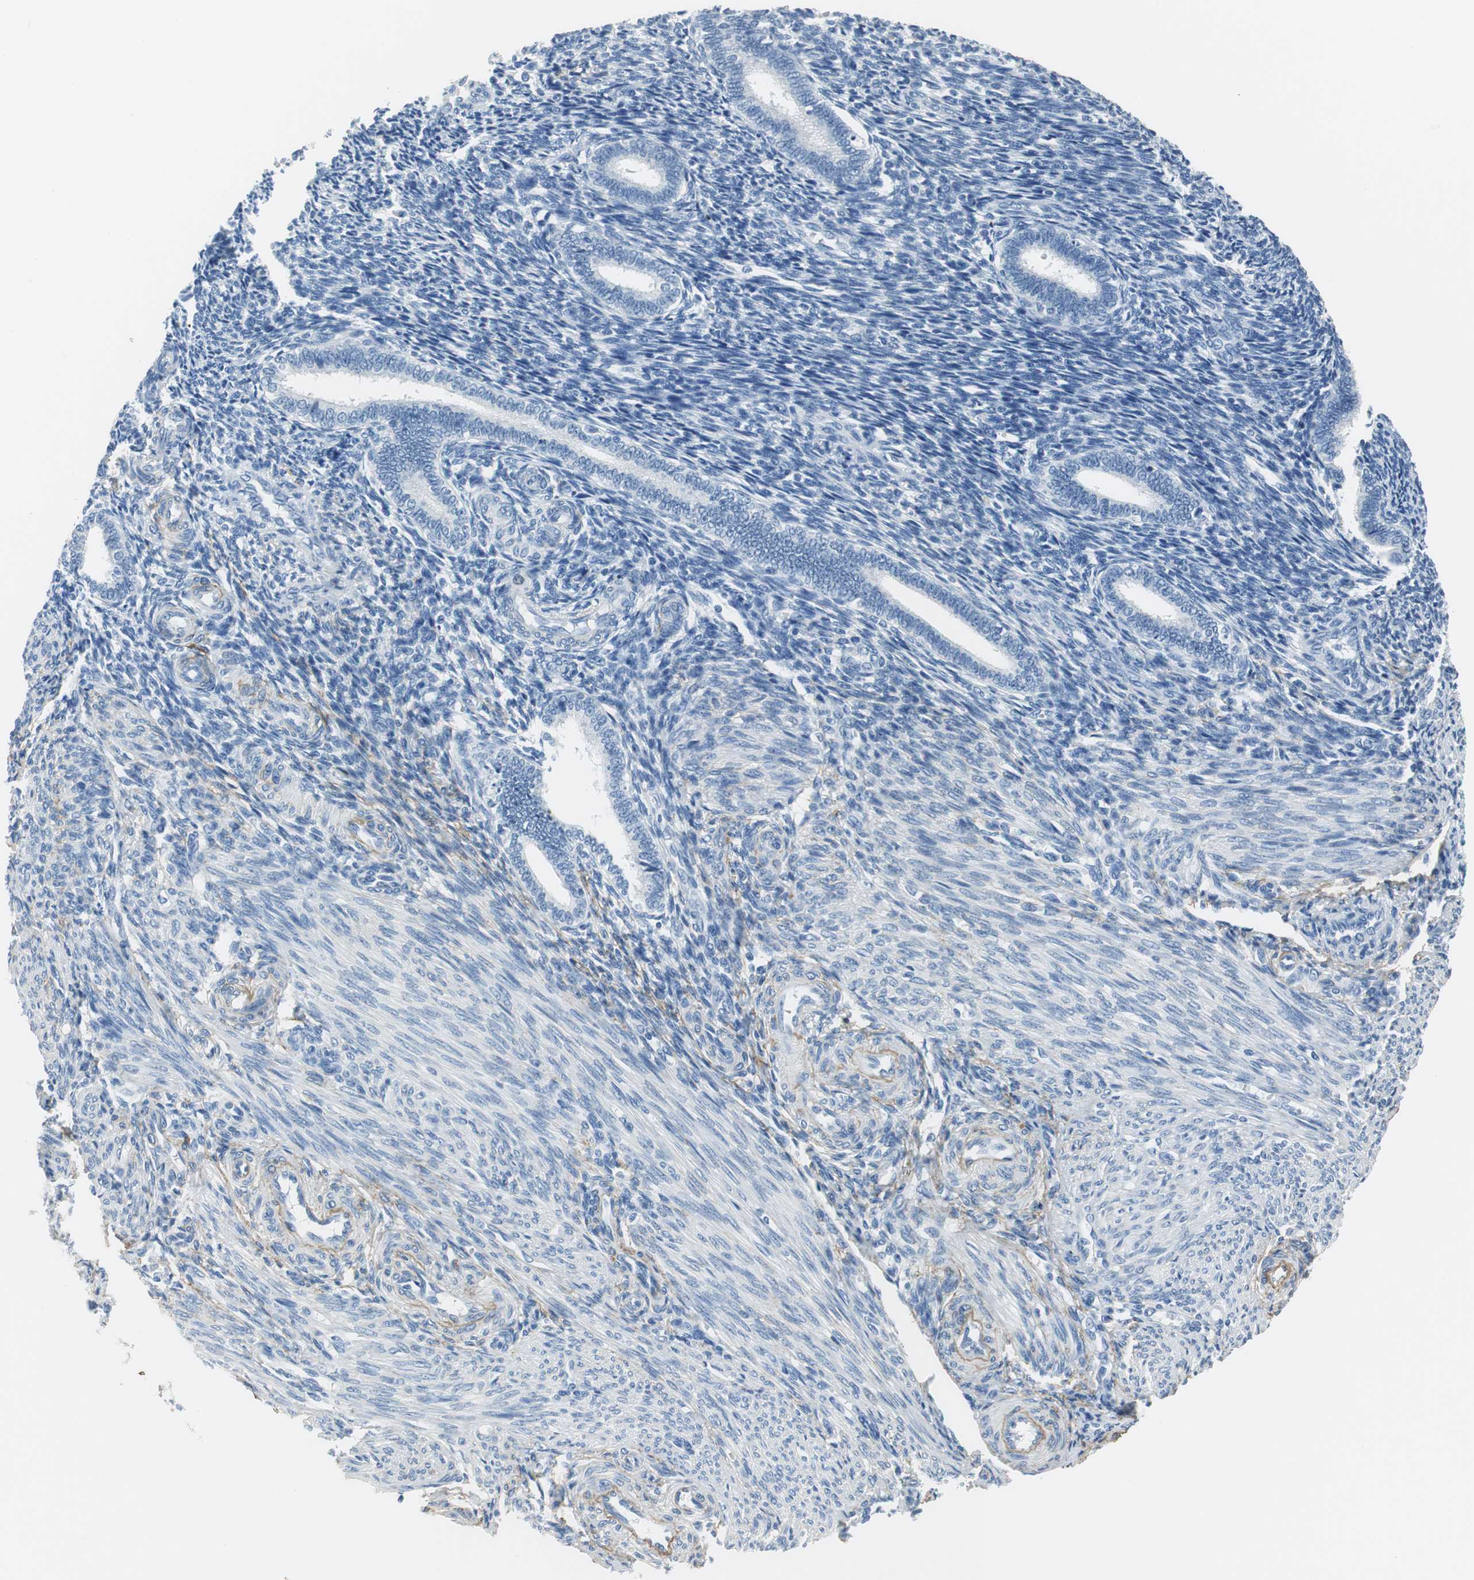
{"staining": {"intensity": "negative", "quantity": "none", "location": "none"}, "tissue": "endometrium", "cell_type": "Cells in endometrial stroma", "image_type": "normal", "snomed": [{"axis": "morphology", "description": "Normal tissue, NOS"}, {"axis": "topography", "description": "Endometrium"}], "caption": "IHC micrograph of normal human endometrium stained for a protein (brown), which shows no staining in cells in endometrial stroma. (DAB (3,3'-diaminobenzidine) immunohistochemistry visualized using brightfield microscopy, high magnification).", "gene": "MUC7", "patient": {"sex": "female", "age": 27}}